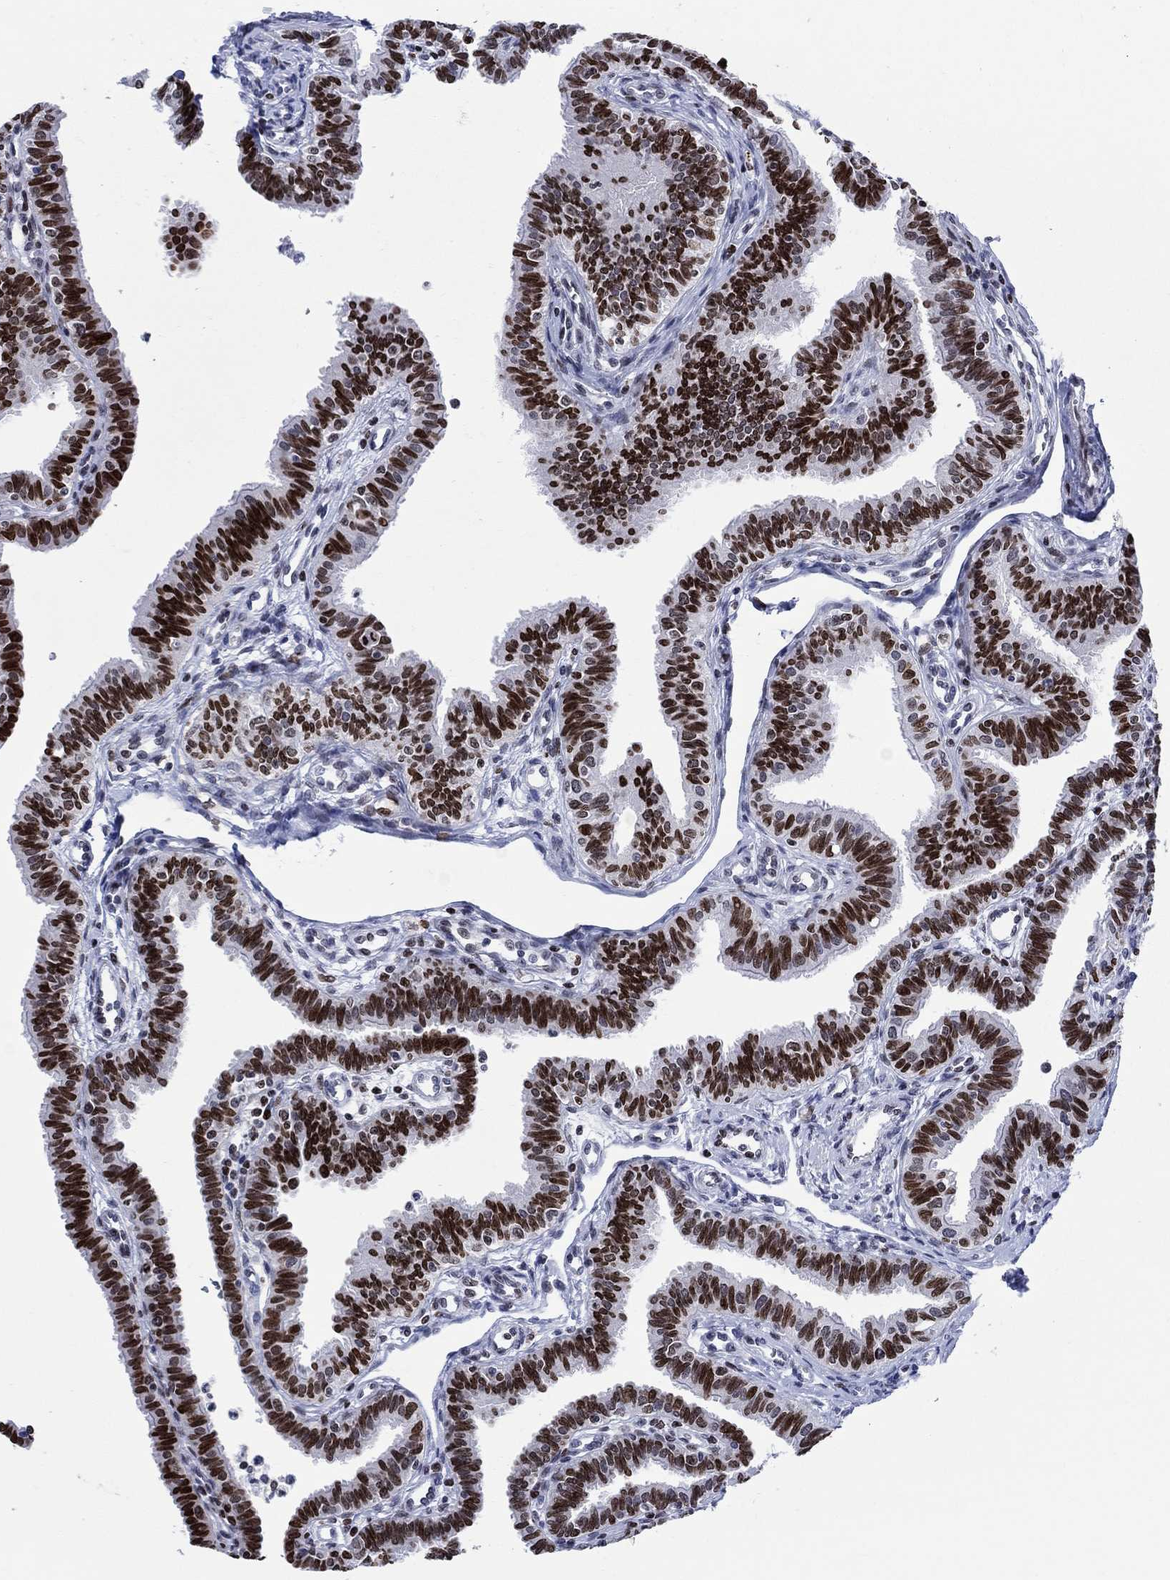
{"staining": {"intensity": "strong", "quantity": ">75%", "location": "nuclear"}, "tissue": "fallopian tube", "cell_type": "Glandular cells", "image_type": "normal", "snomed": [{"axis": "morphology", "description": "Normal tissue, NOS"}, {"axis": "topography", "description": "Fallopian tube"}], "caption": "A brown stain highlights strong nuclear staining of a protein in glandular cells of benign fallopian tube. (brown staining indicates protein expression, while blue staining denotes nuclei).", "gene": "HMGA1", "patient": {"sex": "female", "age": 36}}